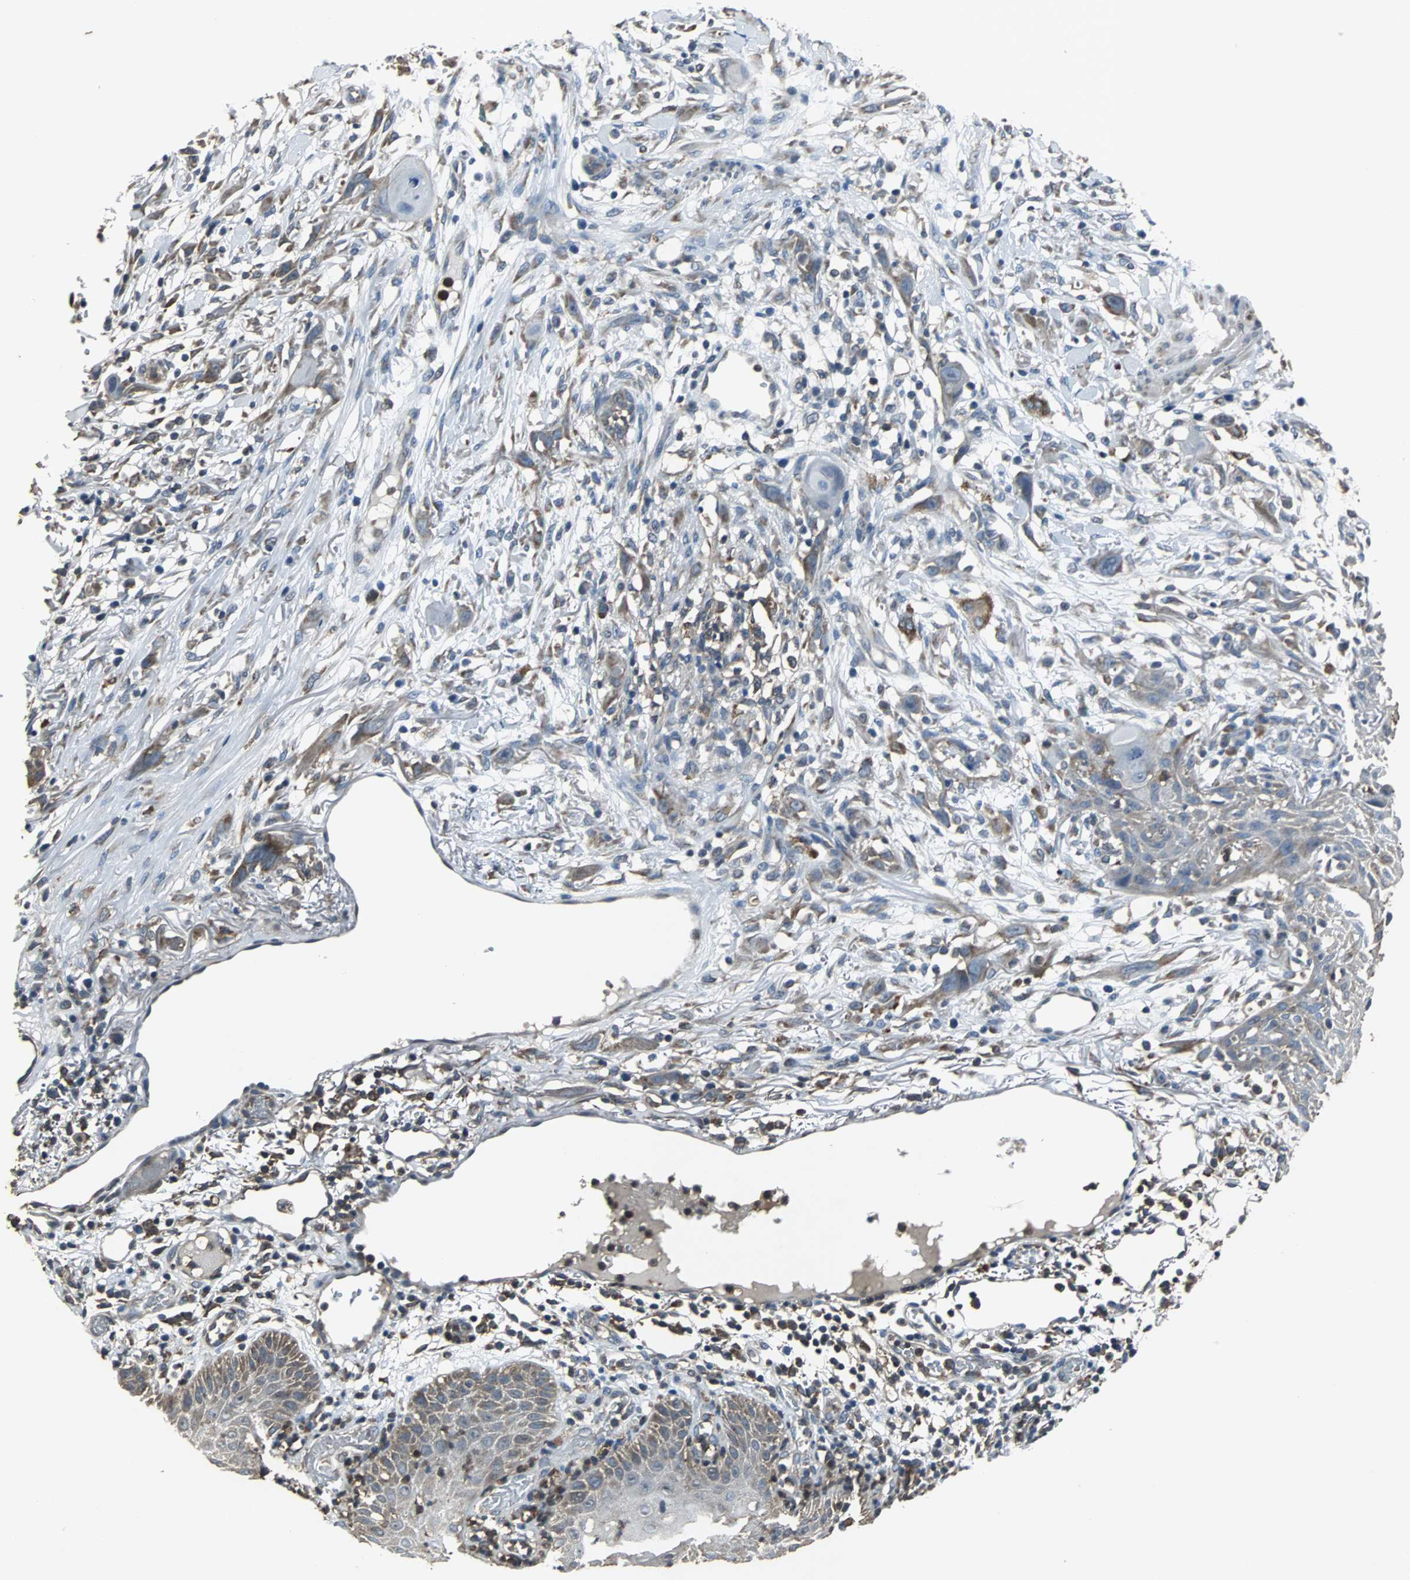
{"staining": {"intensity": "moderate", "quantity": "25%-75%", "location": "cytoplasmic/membranous"}, "tissue": "skin cancer", "cell_type": "Tumor cells", "image_type": "cancer", "snomed": [{"axis": "morphology", "description": "Normal tissue, NOS"}, {"axis": "morphology", "description": "Squamous cell carcinoma, NOS"}, {"axis": "topography", "description": "Skin"}], "caption": "Squamous cell carcinoma (skin) stained for a protein (brown) exhibits moderate cytoplasmic/membranous positive positivity in approximately 25%-75% of tumor cells.", "gene": "SOS1", "patient": {"sex": "female", "age": 59}}